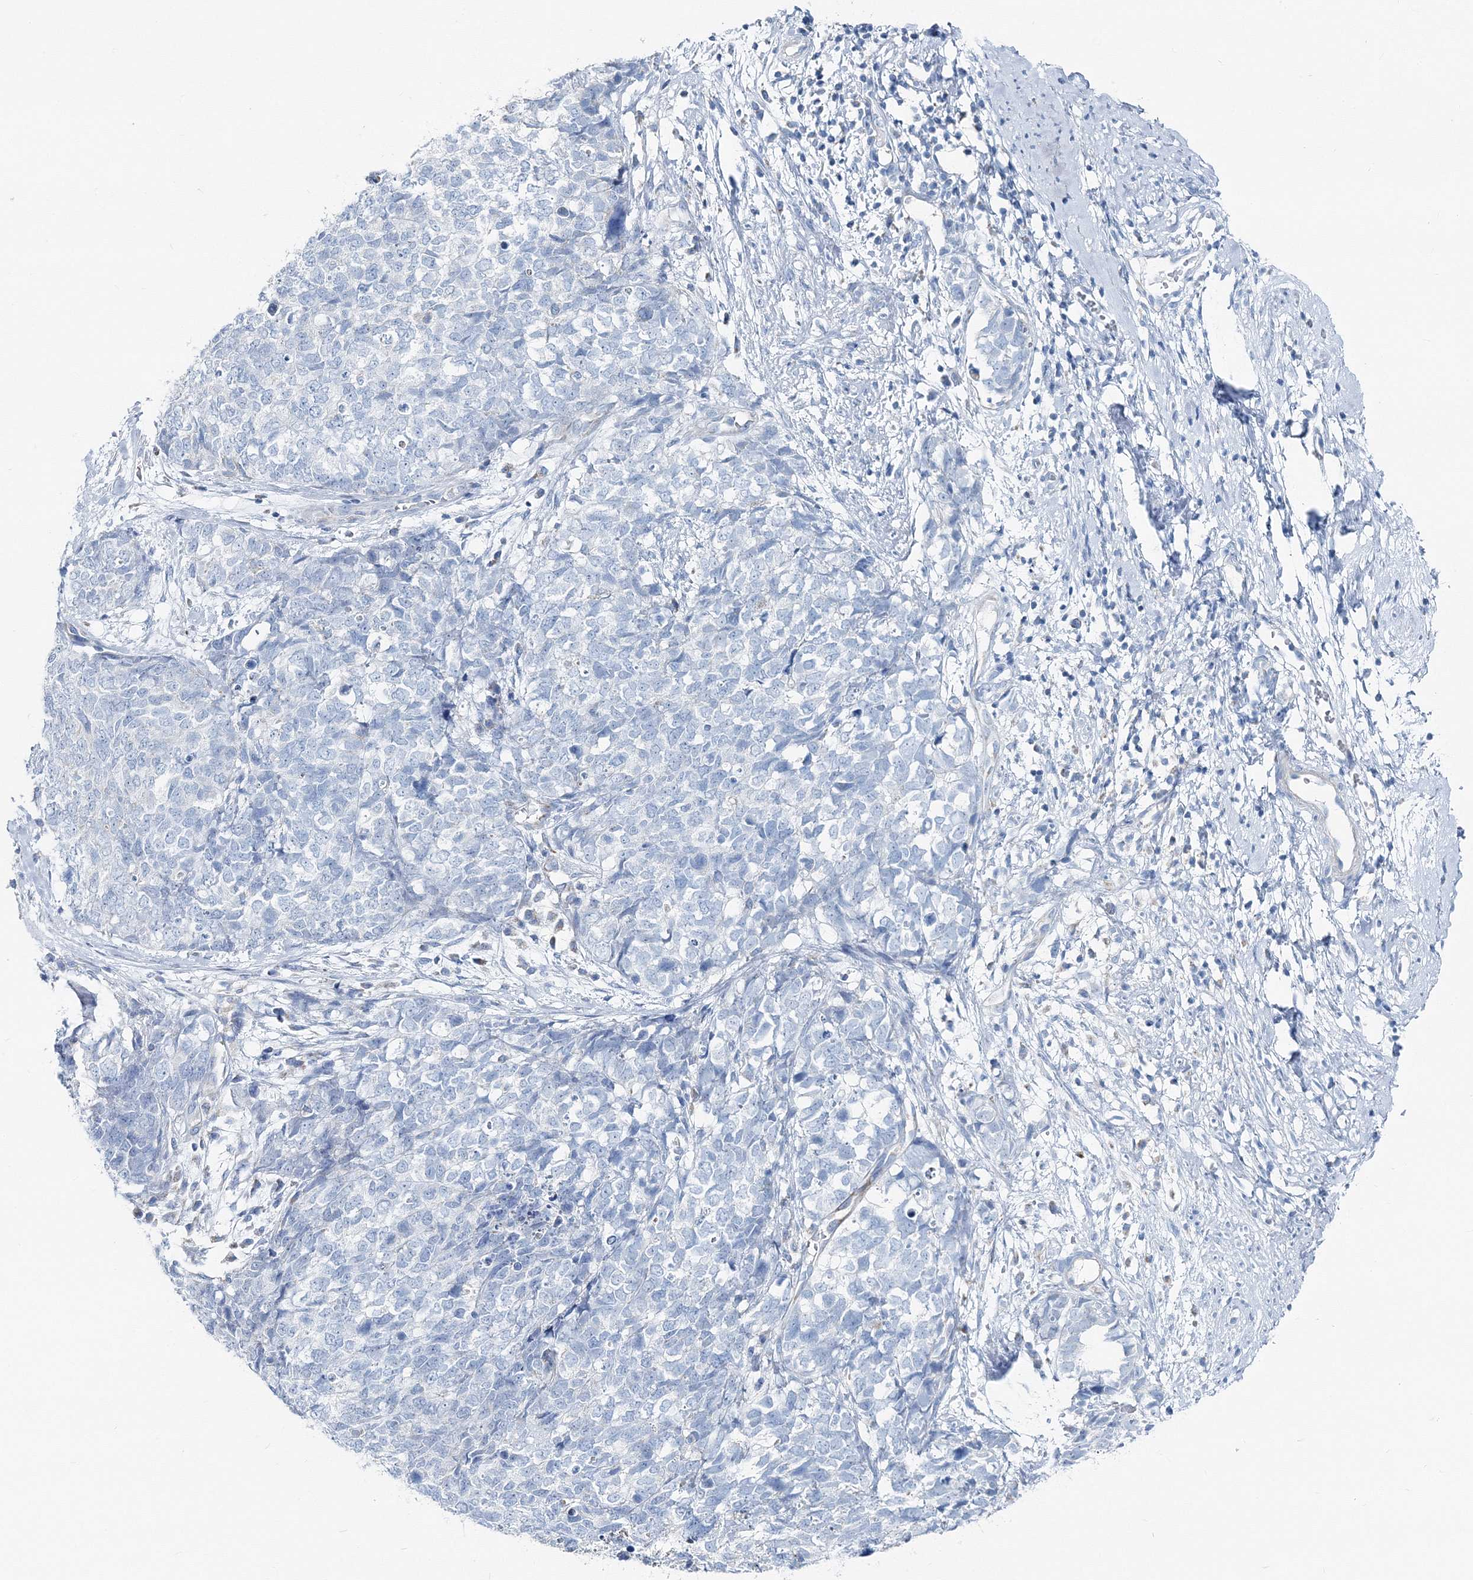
{"staining": {"intensity": "negative", "quantity": "none", "location": "none"}, "tissue": "cervical cancer", "cell_type": "Tumor cells", "image_type": "cancer", "snomed": [{"axis": "morphology", "description": "Squamous cell carcinoma, NOS"}, {"axis": "topography", "description": "Cervix"}], "caption": "Immunohistochemistry of human cervical cancer (squamous cell carcinoma) shows no staining in tumor cells.", "gene": "GABARAPL2", "patient": {"sex": "female", "age": 63}}